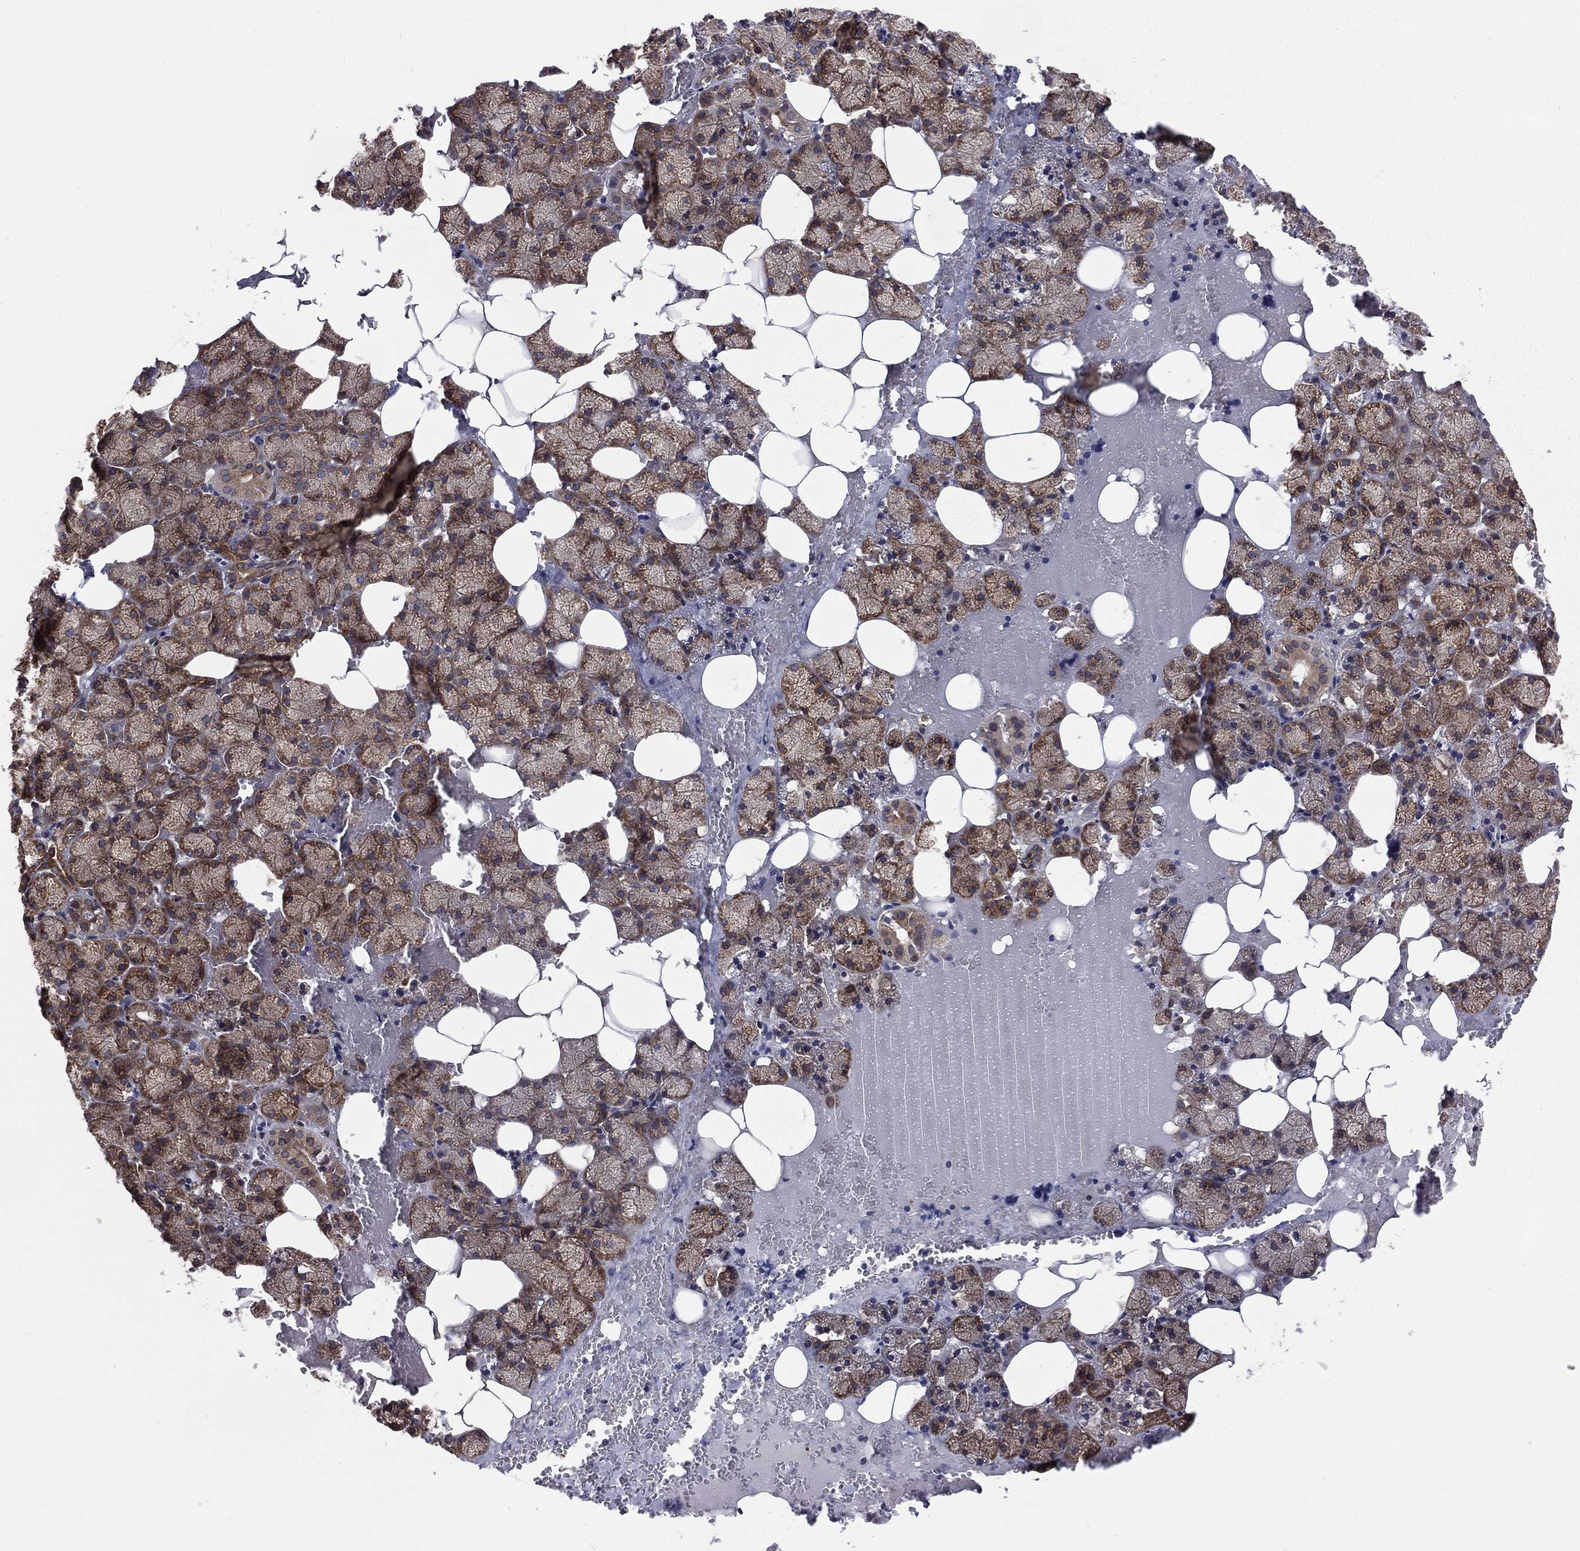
{"staining": {"intensity": "strong", "quantity": ">75%", "location": "cytoplasmic/membranous"}, "tissue": "salivary gland", "cell_type": "Glandular cells", "image_type": "normal", "snomed": [{"axis": "morphology", "description": "Normal tissue, NOS"}, {"axis": "topography", "description": "Salivary gland"}], "caption": "Normal salivary gland was stained to show a protein in brown. There is high levels of strong cytoplasmic/membranous positivity in about >75% of glandular cells.", "gene": "PGRMC1", "patient": {"sex": "male", "age": 38}}